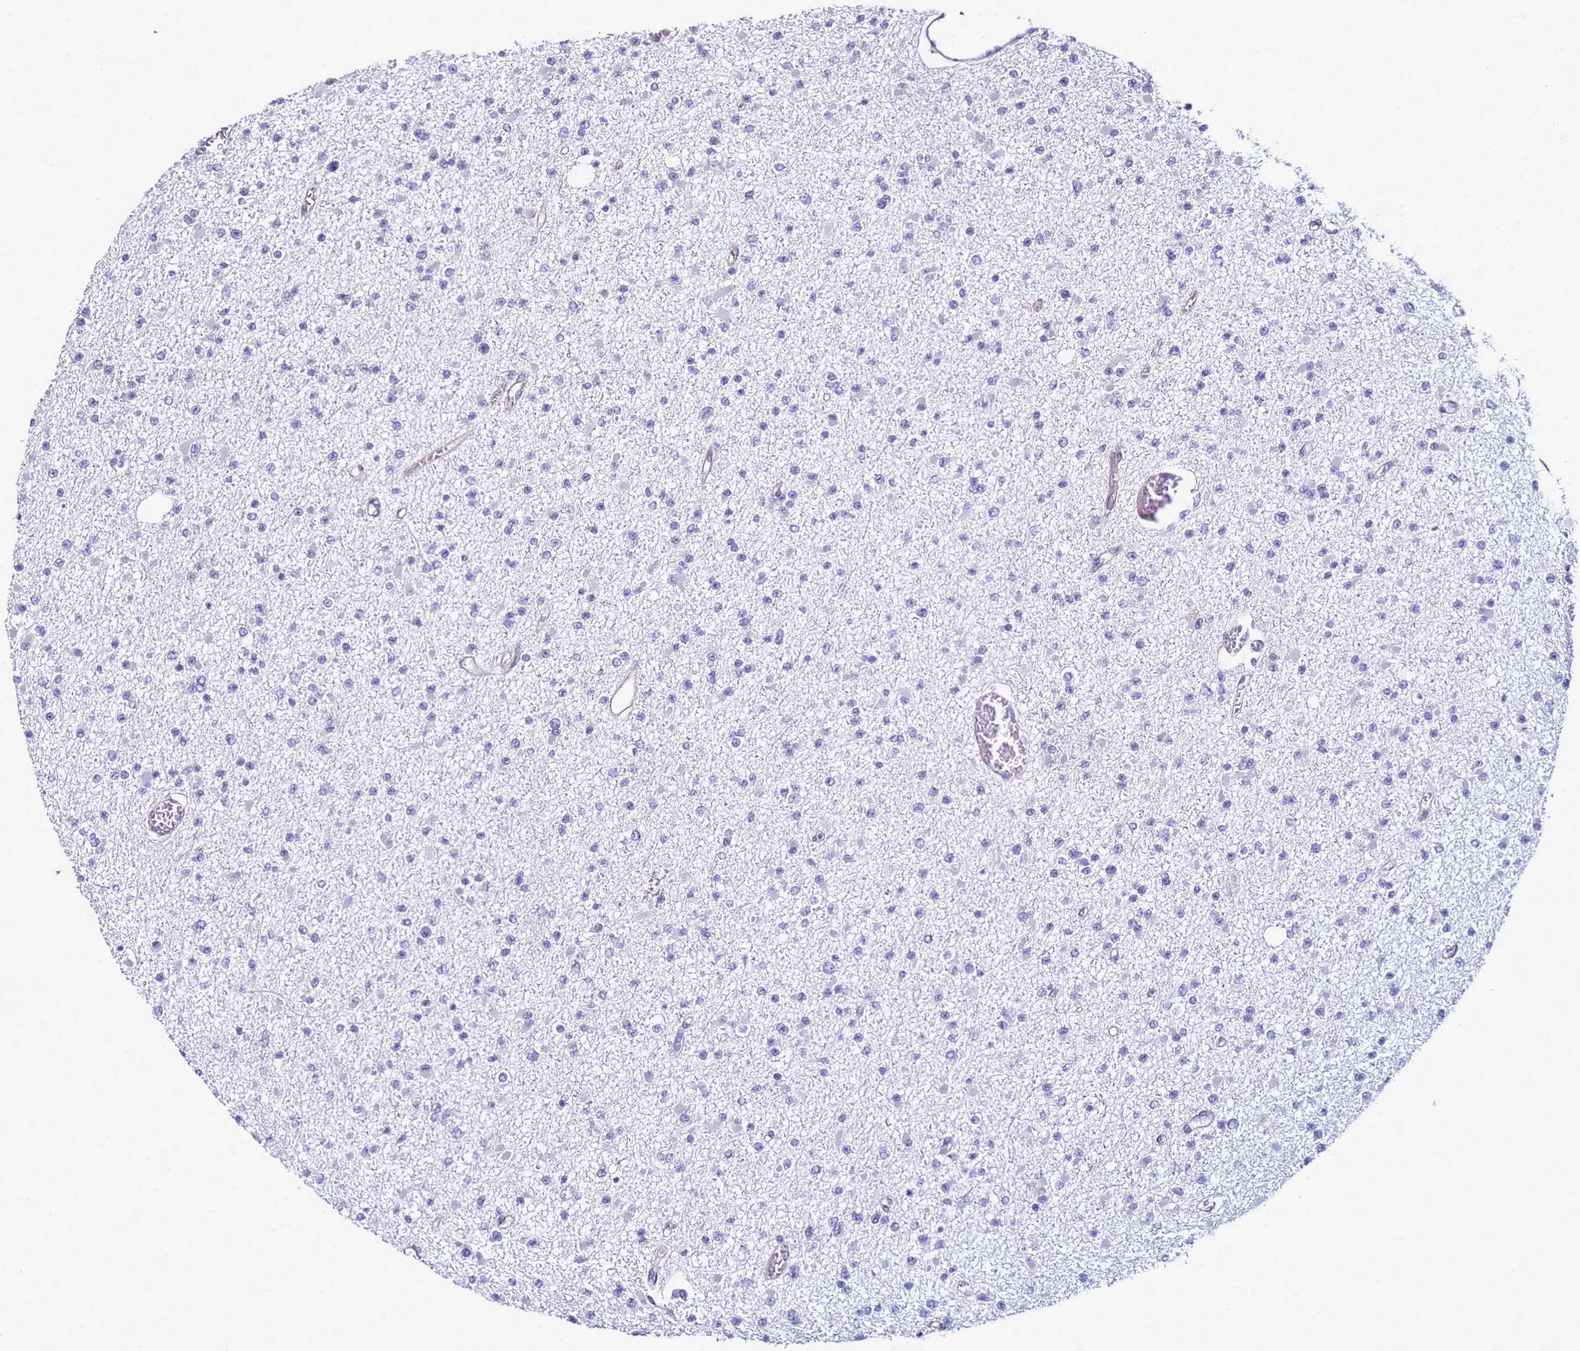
{"staining": {"intensity": "negative", "quantity": "none", "location": "none"}, "tissue": "glioma", "cell_type": "Tumor cells", "image_type": "cancer", "snomed": [{"axis": "morphology", "description": "Glioma, malignant, Low grade"}, {"axis": "topography", "description": "Brain"}], "caption": "Human malignant glioma (low-grade) stained for a protein using IHC demonstrates no positivity in tumor cells.", "gene": "FAM166B", "patient": {"sex": "female", "age": 22}}